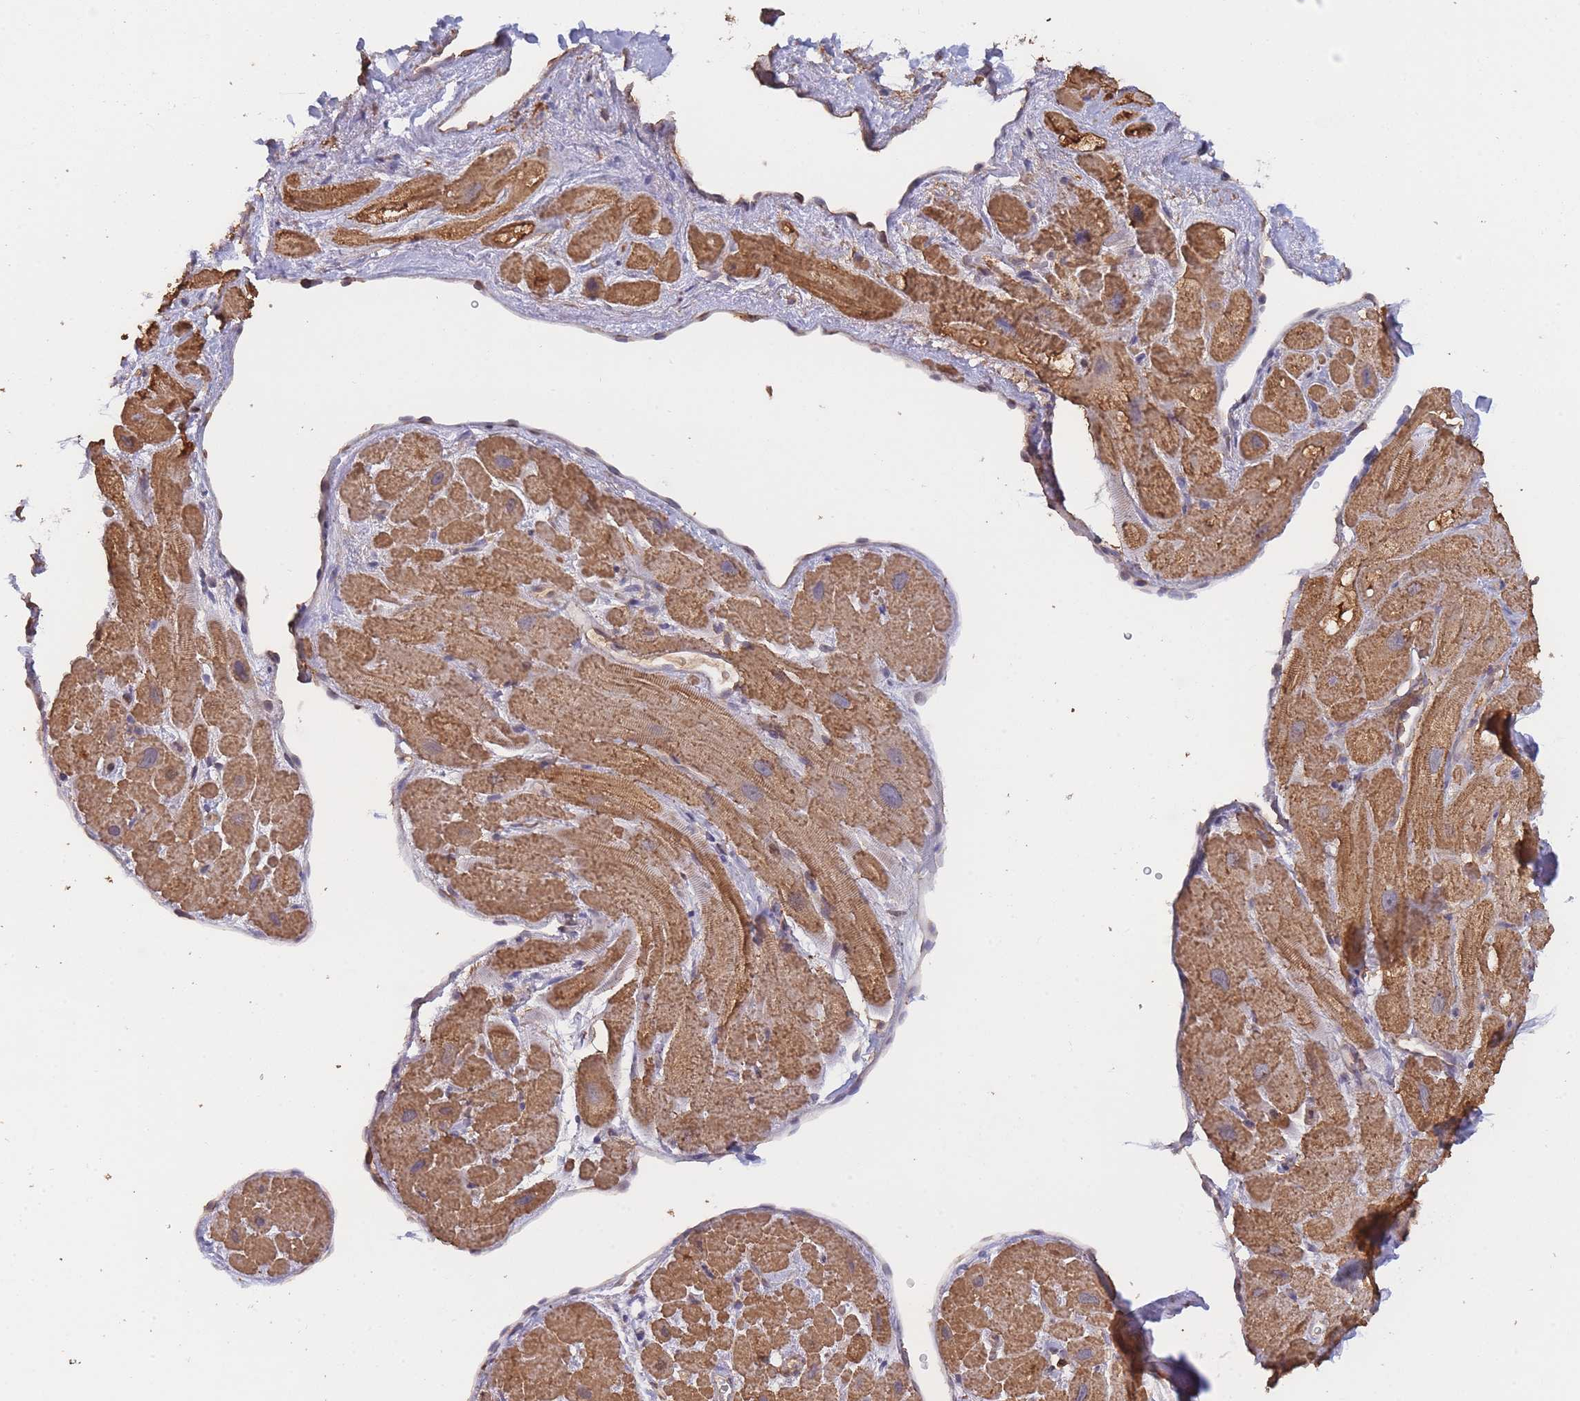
{"staining": {"intensity": "strong", "quantity": ">75%", "location": "cytoplasmic/membranous"}, "tissue": "heart muscle", "cell_type": "Cardiomyocytes", "image_type": "normal", "snomed": [{"axis": "morphology", "description": "Normal tissue, NOS"}, {"axis": "topography", "description": "Heart"}], "caption": "Normal heart muscle shows strong cytoplasmic/membranous positivity in about >75% of cardiomyocytes, visualized by immunohistochemistry. (brown staining indicates protein expression, while blue staining denotes nuclei).", "gene": "METRN", "patient": {"sex": "male", "age": 49}}